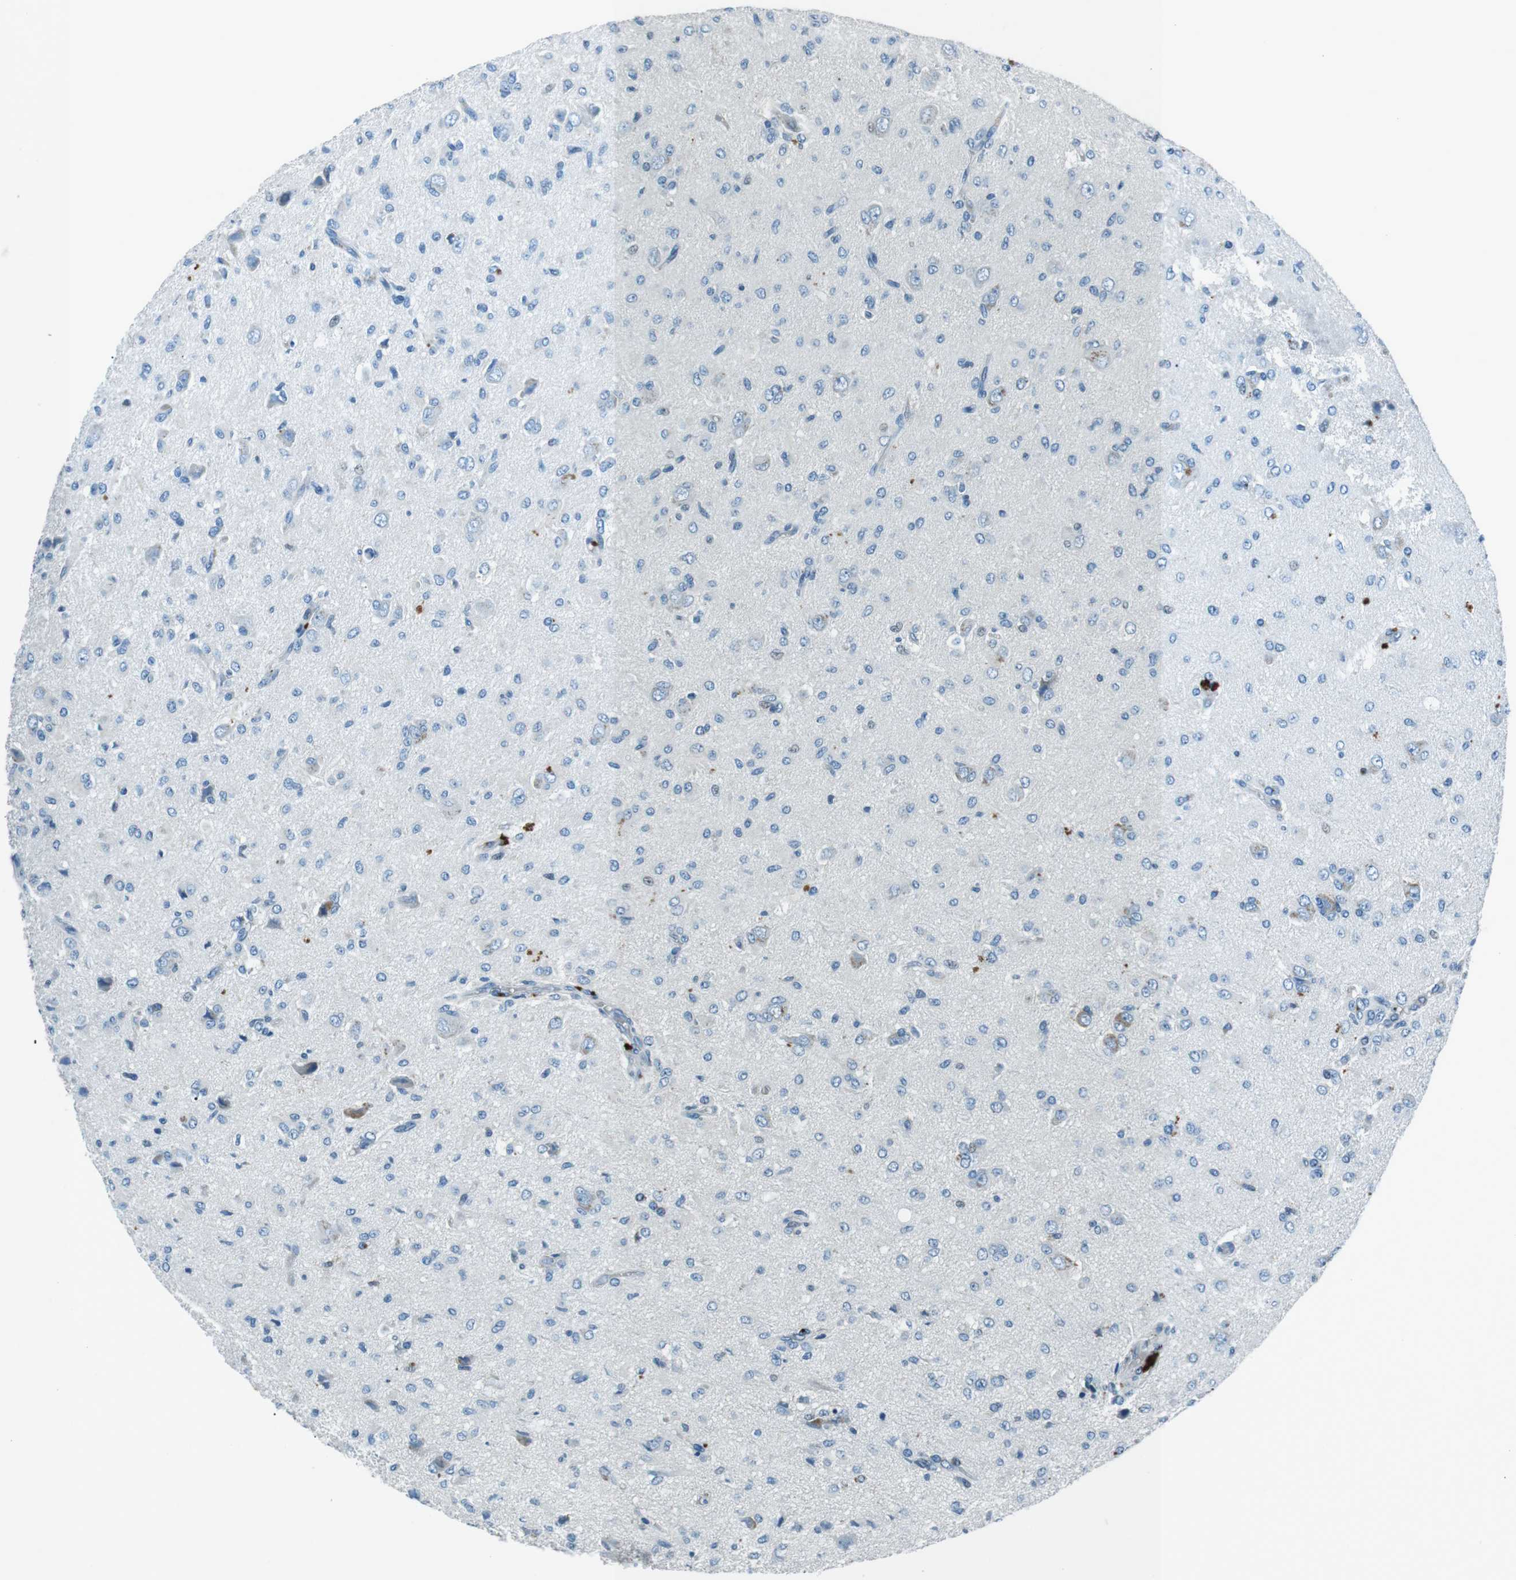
{"staining": {"intensity": "negative", "quantity": "none", "location": "none"}, "tissue": "glioma", "cell_type": "Tumor cells", "image_type": "cancer", "snomed": [{"axis": "morphology", "description": "Glioma, malignant, High grade"}, {"axis": "topography", "description": "Brain"}], "caption": "This is a image of IHC staining of glioma, which shows no staining in tumor cells. (Stains: DAB immunohistochemistry (IHC) with hematoxylin counter stain, Microscopy: brightfield microscopy at high magnification).", "gene": "ST6GAL1", "patient": {"sex": "female", "age": 59}}